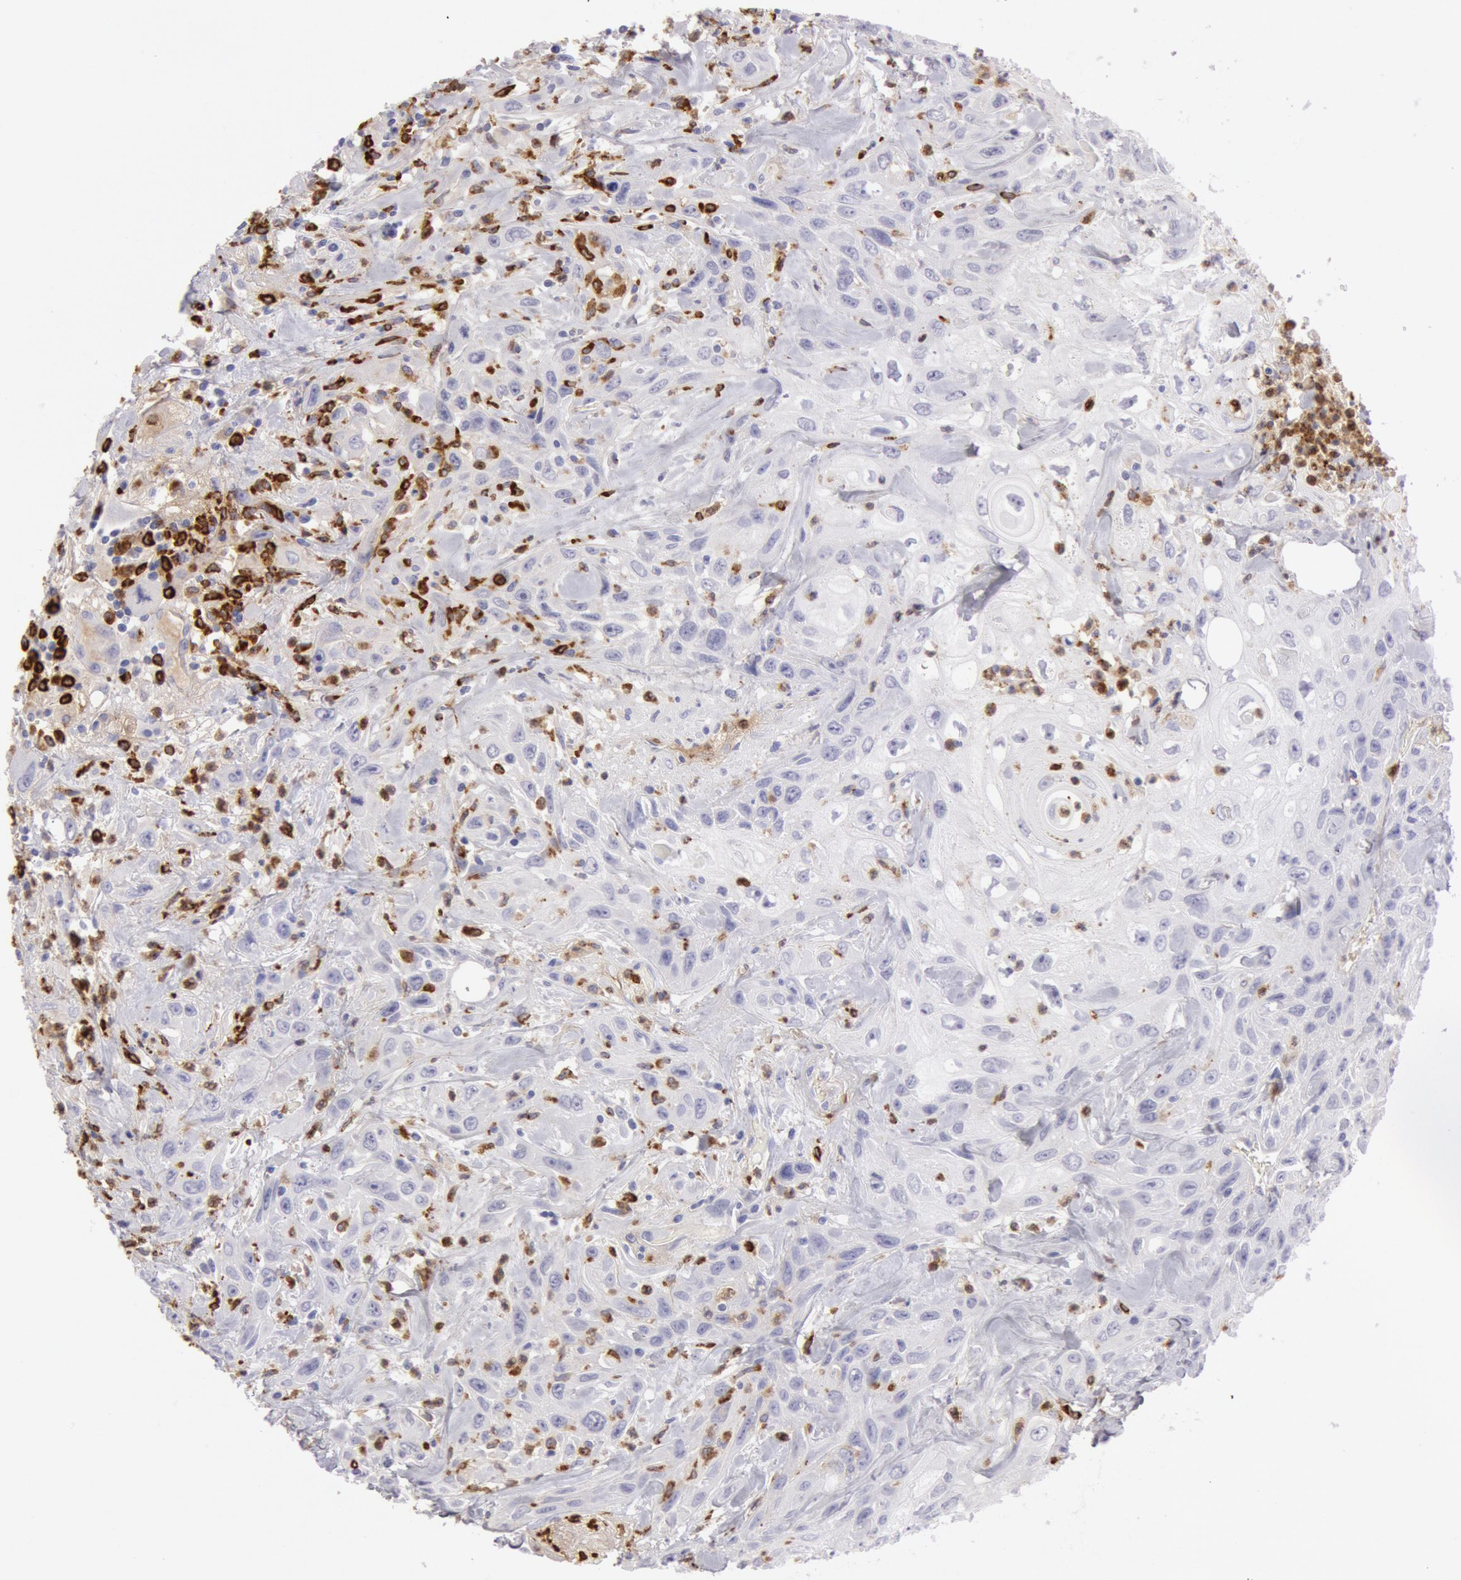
{"staining": {"intensity": "negative", "quantity": "none", "location": "none"}, "tissue": "urothelial cancer", "cell_type": "Tumor cells", "image_type": "cancer", "snomed": [{"axis": "morphology", "description": "Urothelial carcinoma, High grade"}, {"axis": "topography", "description": "Urinary bladder"}], "caption": "IHC of high-grade urothelial carcinoma demonstrates no staining in tumor cells.", "gene": "FCN1", "patient": {"sex": "female", "age": 84}}